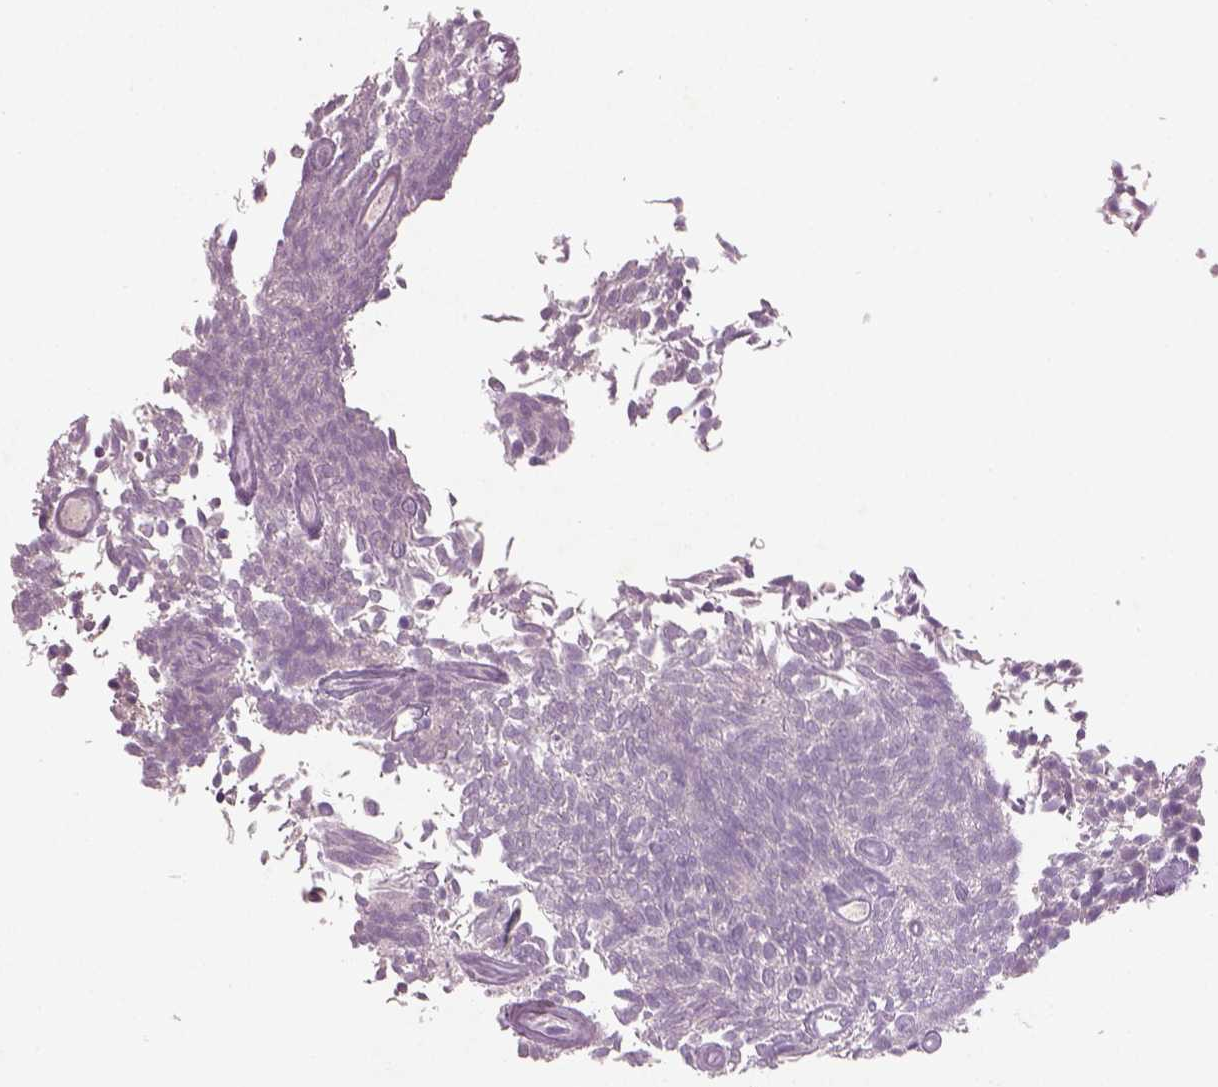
{"staining": {"intensity": "negative", "quantity": "none", "location": "none"}, "tissue": "urothelial cancer", "cell_type": "Tumor cells", "image_type": "cancer", "snomed": [{"axis": "morphology", "description": "Urothelial carcinoma, Low grade"}, {"axis": "topography", "description": "Urinary bladder"}], "caption": "Tumor cells are negative for protein expression in human urothelial cancer.", "gene": "GDNF", "patient": {"sex": "male", "age": 77}}